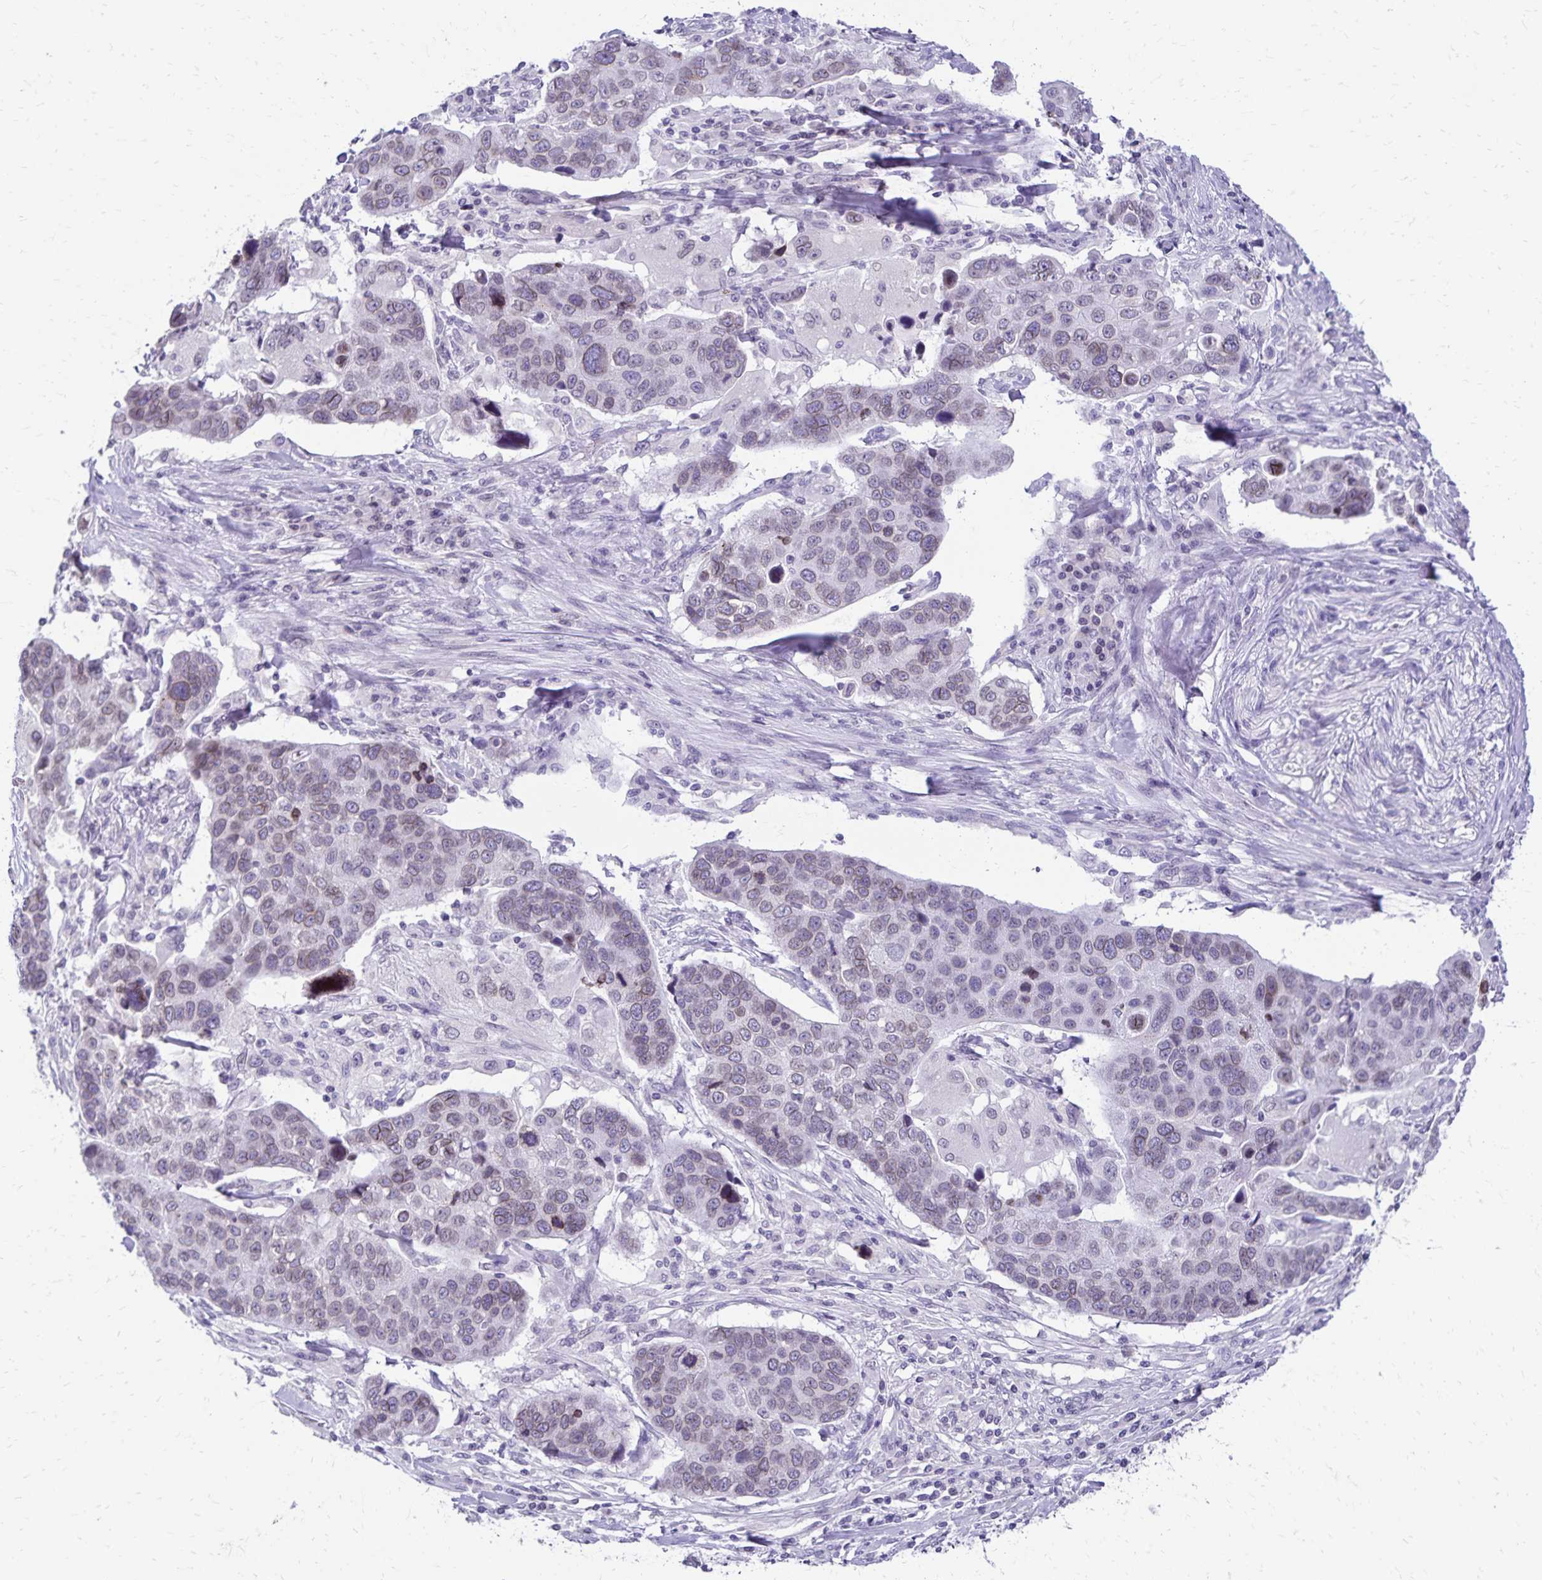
{"staining": {"intensity": "weak", "quantity": "<25%", "location": "nuclear"}, "tissue": "lung cancer", "cell_type": "Tumor cells", "image_type": "cancer", "snomed": [{"axis": "morphology", "description": "Squamous cell carcinoma, NOS"}, {"axis": "topography", "description": "Lymph node"}, {"axis": "topography", "description": "Lung"}], "caption": "The immunohistochemistry (IHC) photomicrograph has no significant staining in tumor cells of lung squamous cell carcinoma tissue.", "gene": "FAM166C", "patient": {"sex": "male", "age": 61}}